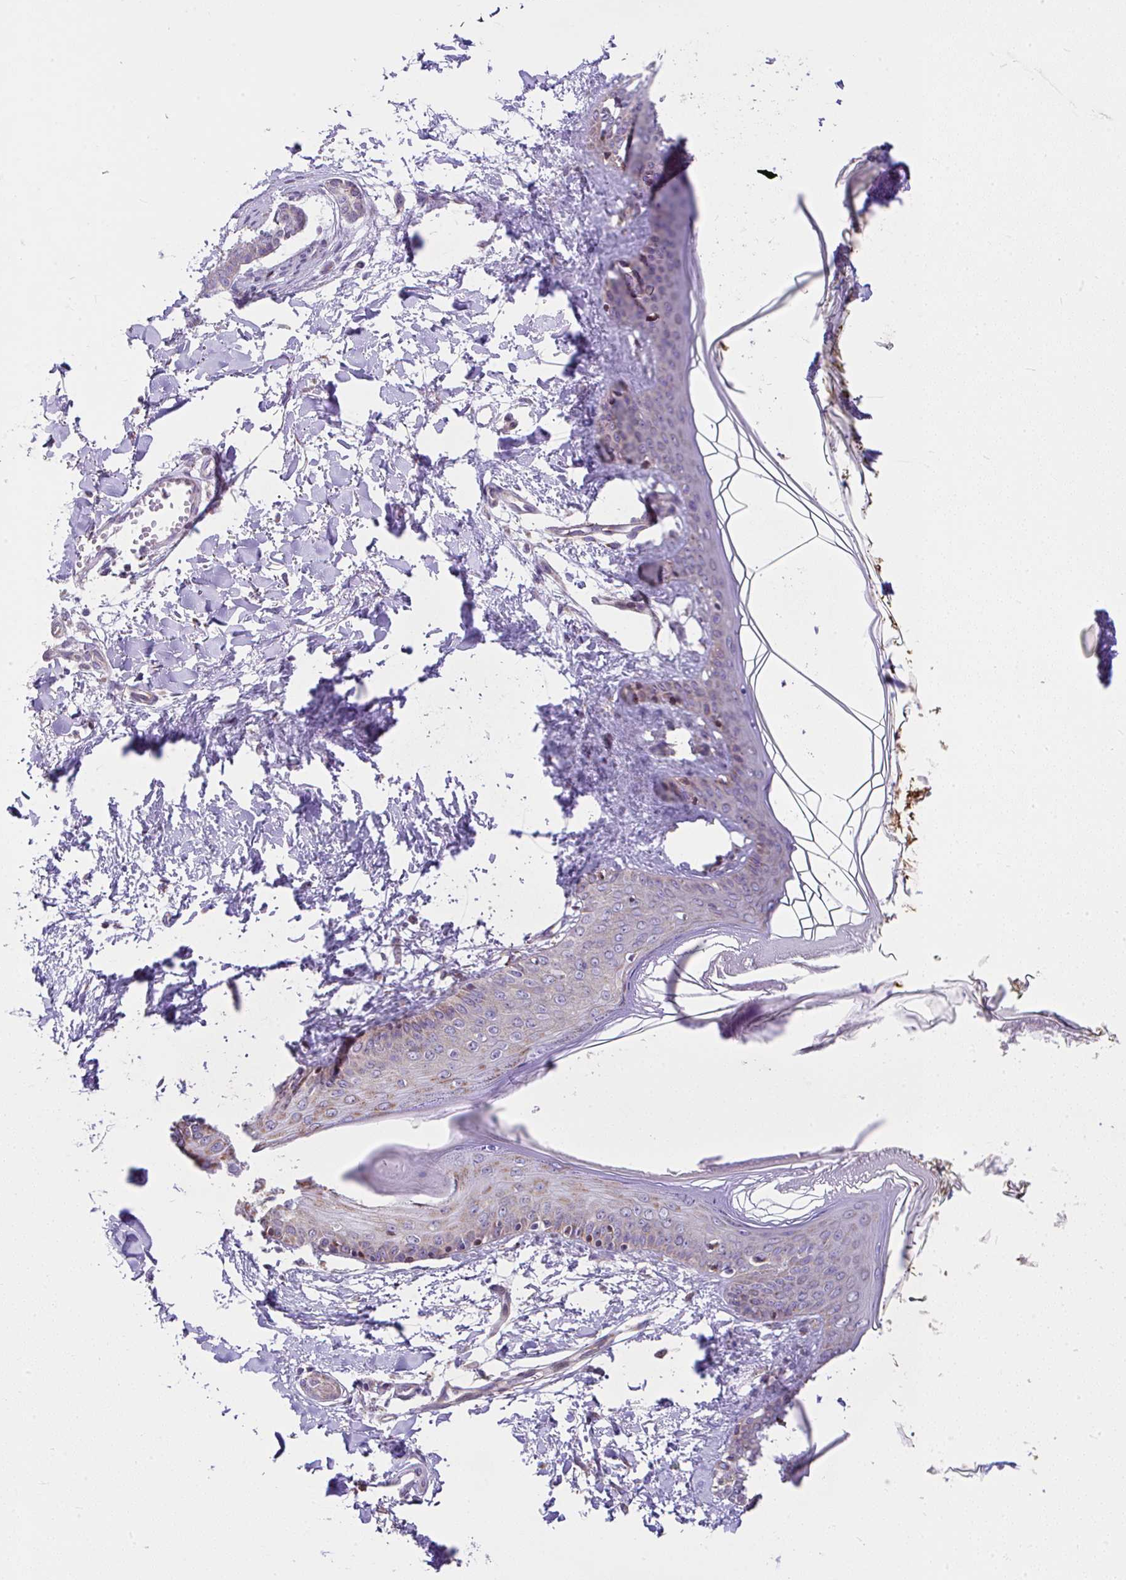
{"staining": {"intensity": "moderate", "quantity": ">75%", "location": "cytoplasmic/membranous"}, "tissue": "skin", "cell_type": "Fibroblasts", "image_type": "normal", "snomed": [{"axis": "morphology", "description": "Normal tissue, NOS"}, {"axis": "topography", "description": "Skin"}], "caption": "Benign skin was stained to show a protein in brown. There is medium levels of moderate cytoplasmic/membranous staining in approximately >75% of fibroblasts.", "gene": "FIGNL1", "patient": {"sex": "female", "age": 34}}